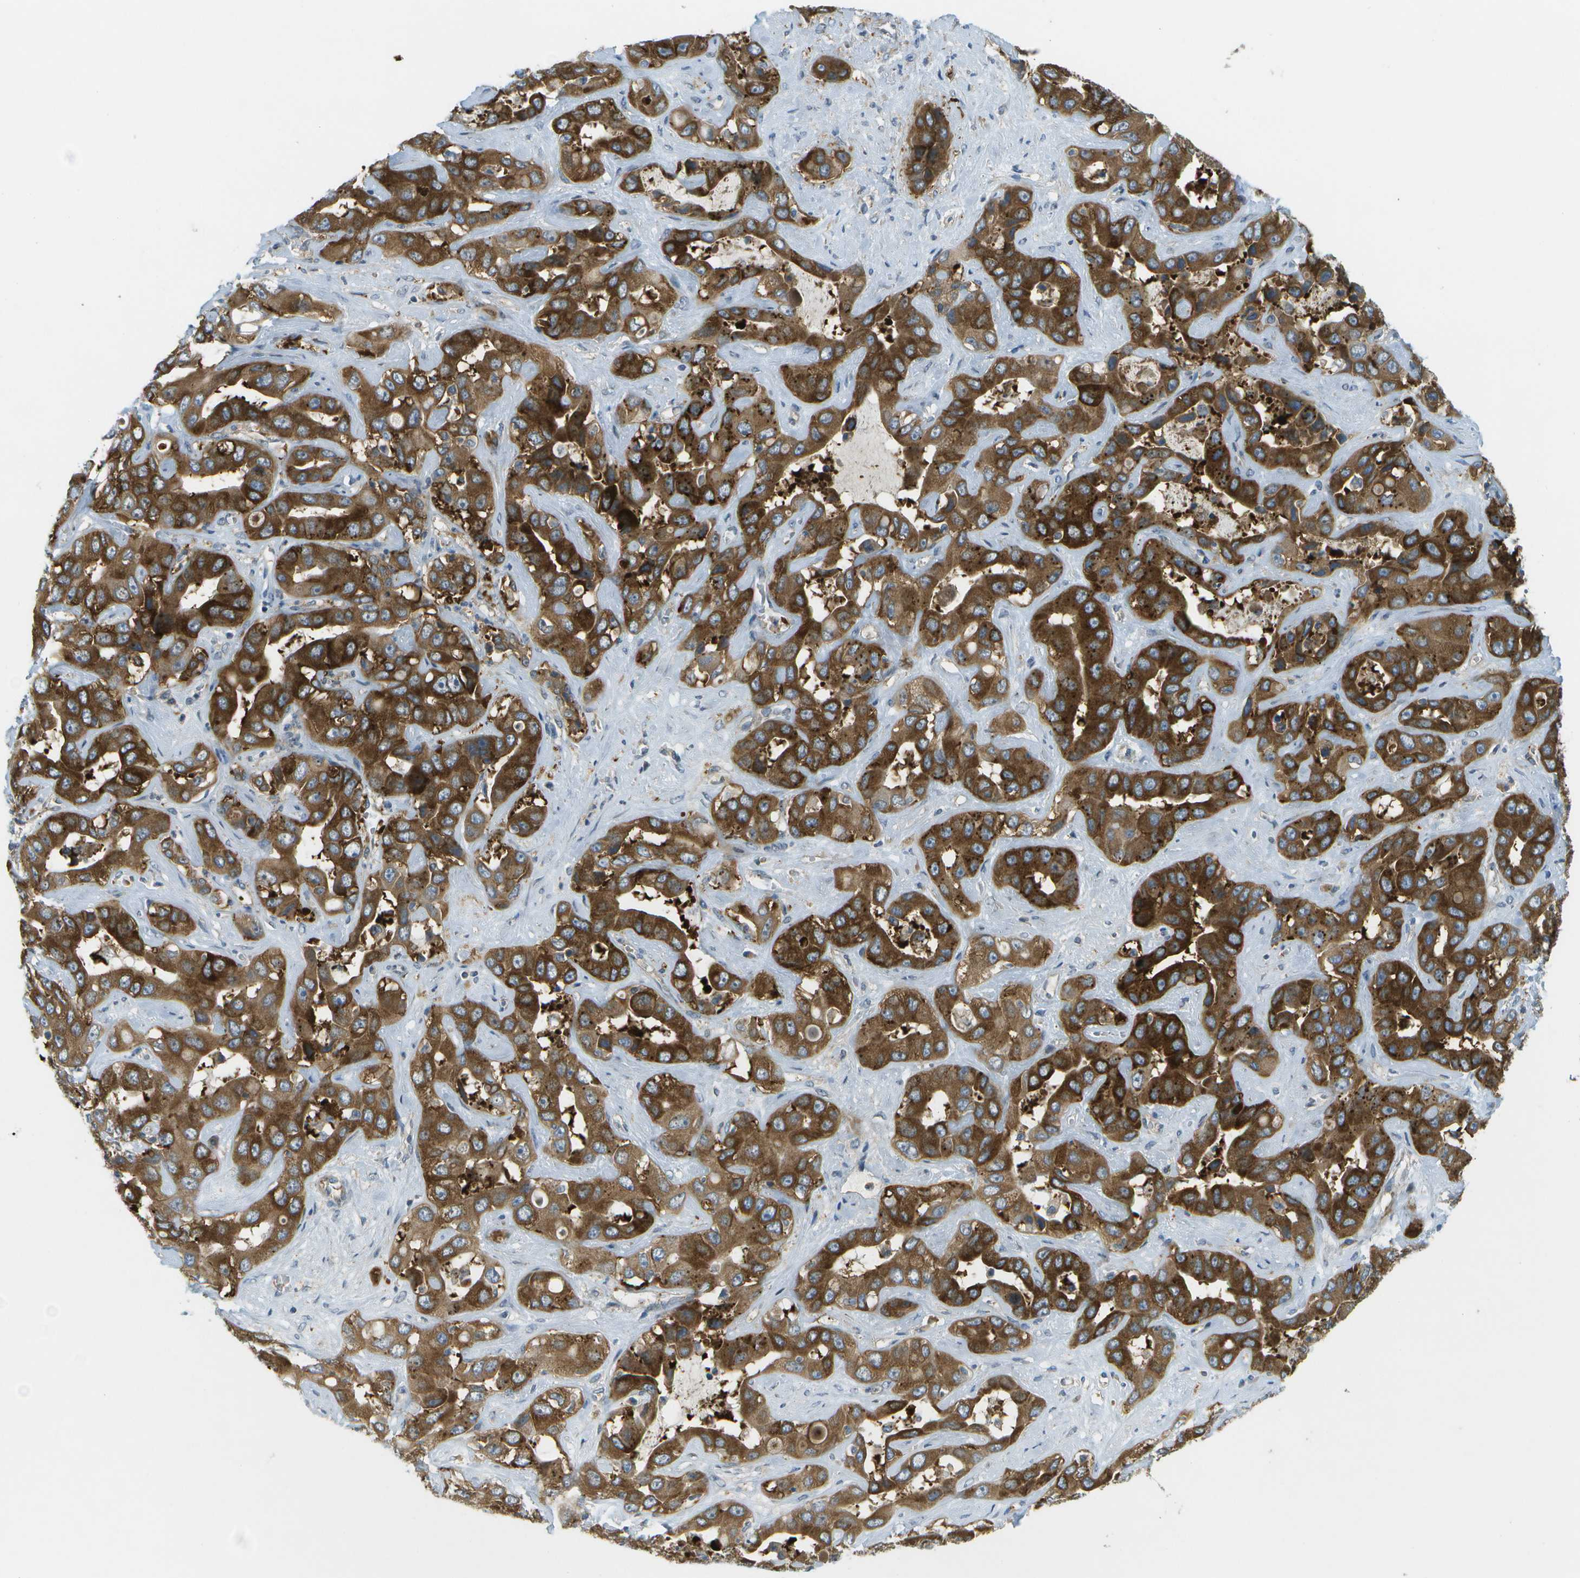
{"staining": {"intensity": "strong", "quantity": ">75%", "location": "cytoplasmic/membranous"}, "tissue": "liver cancer", "cell_type": "Tumor cells", "image_type": "cancer", "snomed": [{"axis": "morphology", "description": "Cholangiocarcinoma"}, {"axis": "topography", "description": "Liver"}], "caption": "The photomicrograph shows a brown stain indicating the presence of a protein in the cytoplasmic/membranous of tumor cells in liver cholangiocarcinoma. The protein of interest is shown in brown color, while the nuclei are stained blue.", "gene": "WNK2", "patient": {"sex": "female", "age": 52}}